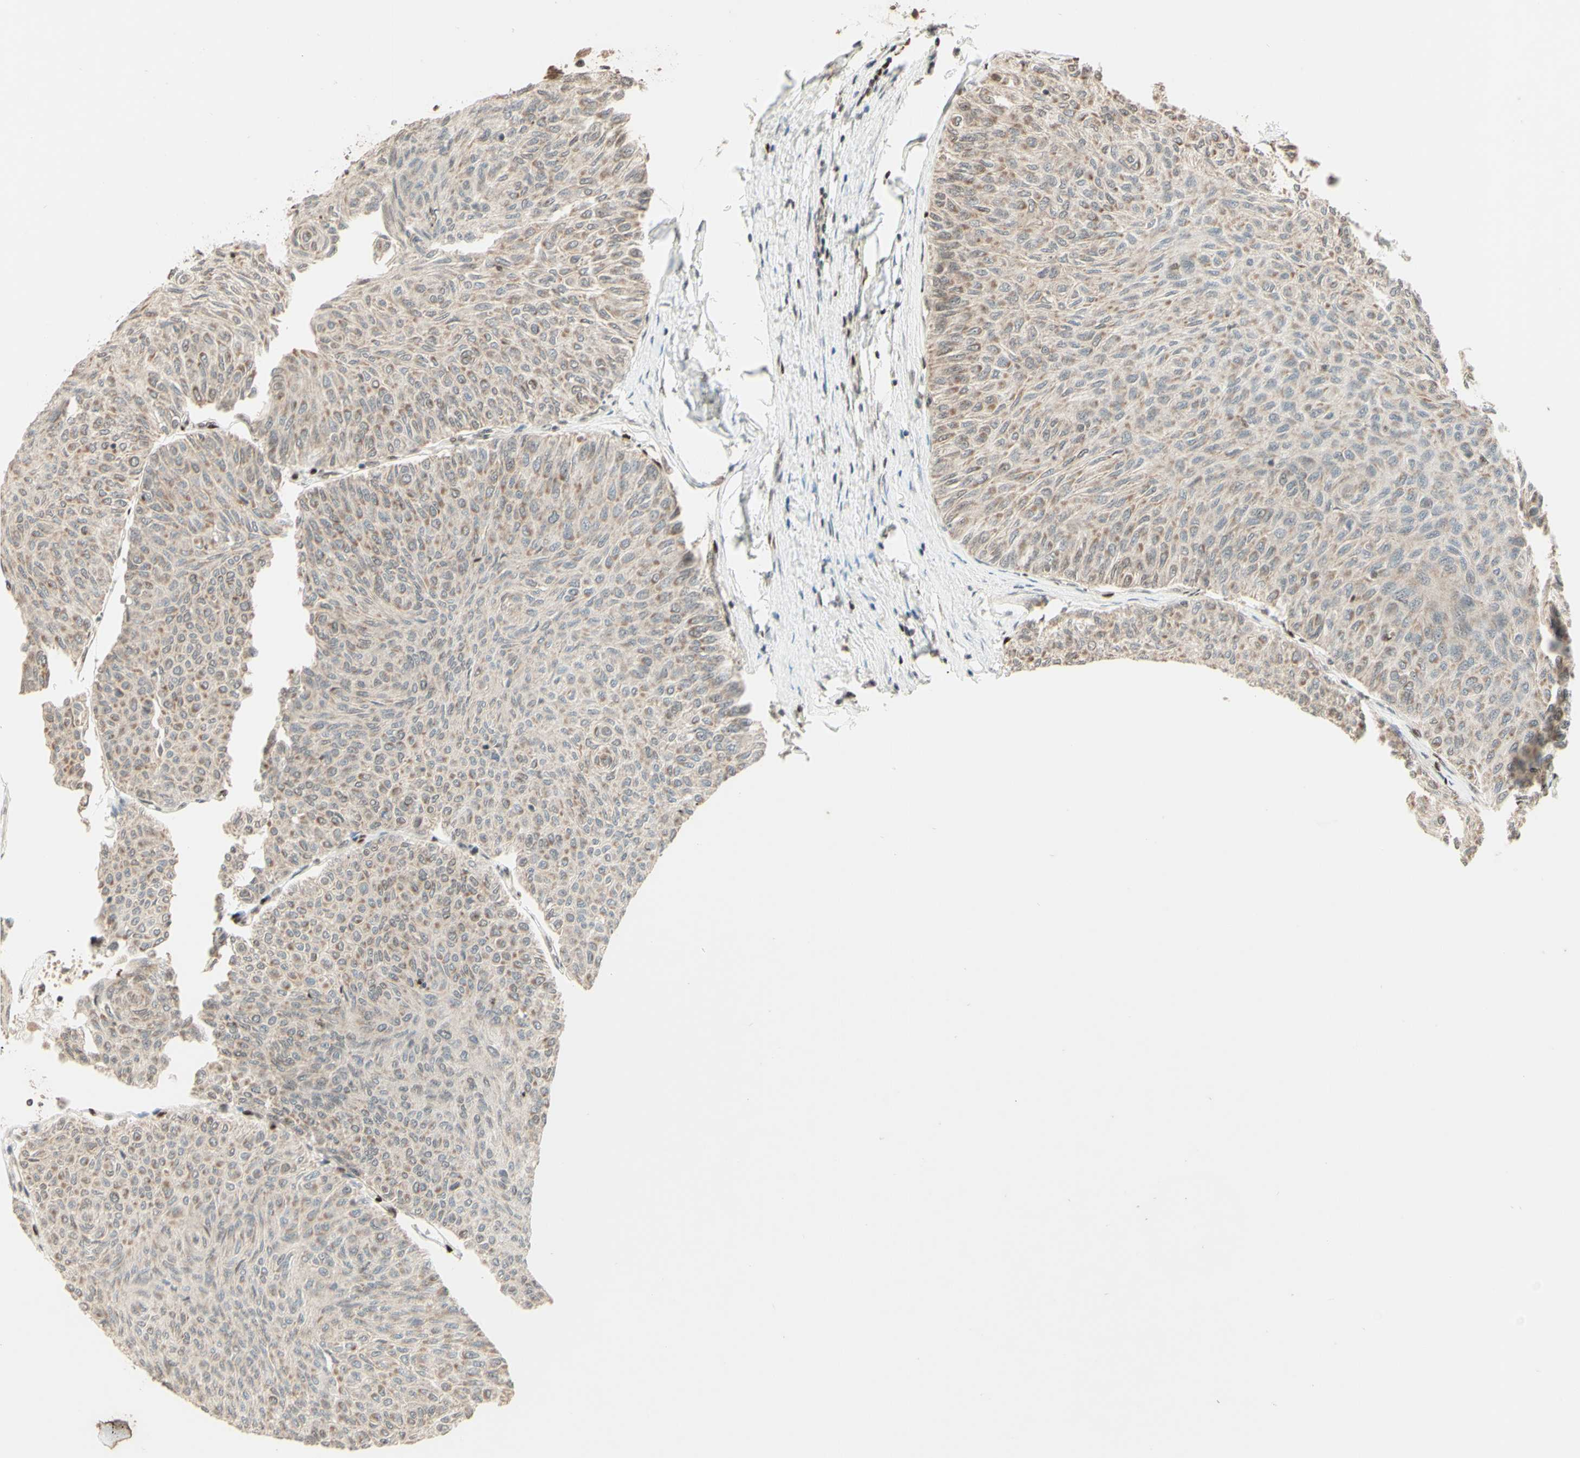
{"staining": {"intensity": "weak", "quantity": "25%-75%", "location": "cytoplasmic/membranous"}, "tissue": "urothelial cancer", "cell_type": "Tumor cells", "image_type": "cancer", "snomed": [{"axis": "morphology", "description": "Urothelial carcinoma, Low grade"}, {"axis": "topography", "description": "Urinary bladder"}], "caption": "The immunohistochemical stain highlights weak cytoplasmic/membranous expression in tumor cells of urothelial carcinoma (low-grade) tissue.", "gene": "NR3C1", "patient": {"sex": "male", "age": 78}}